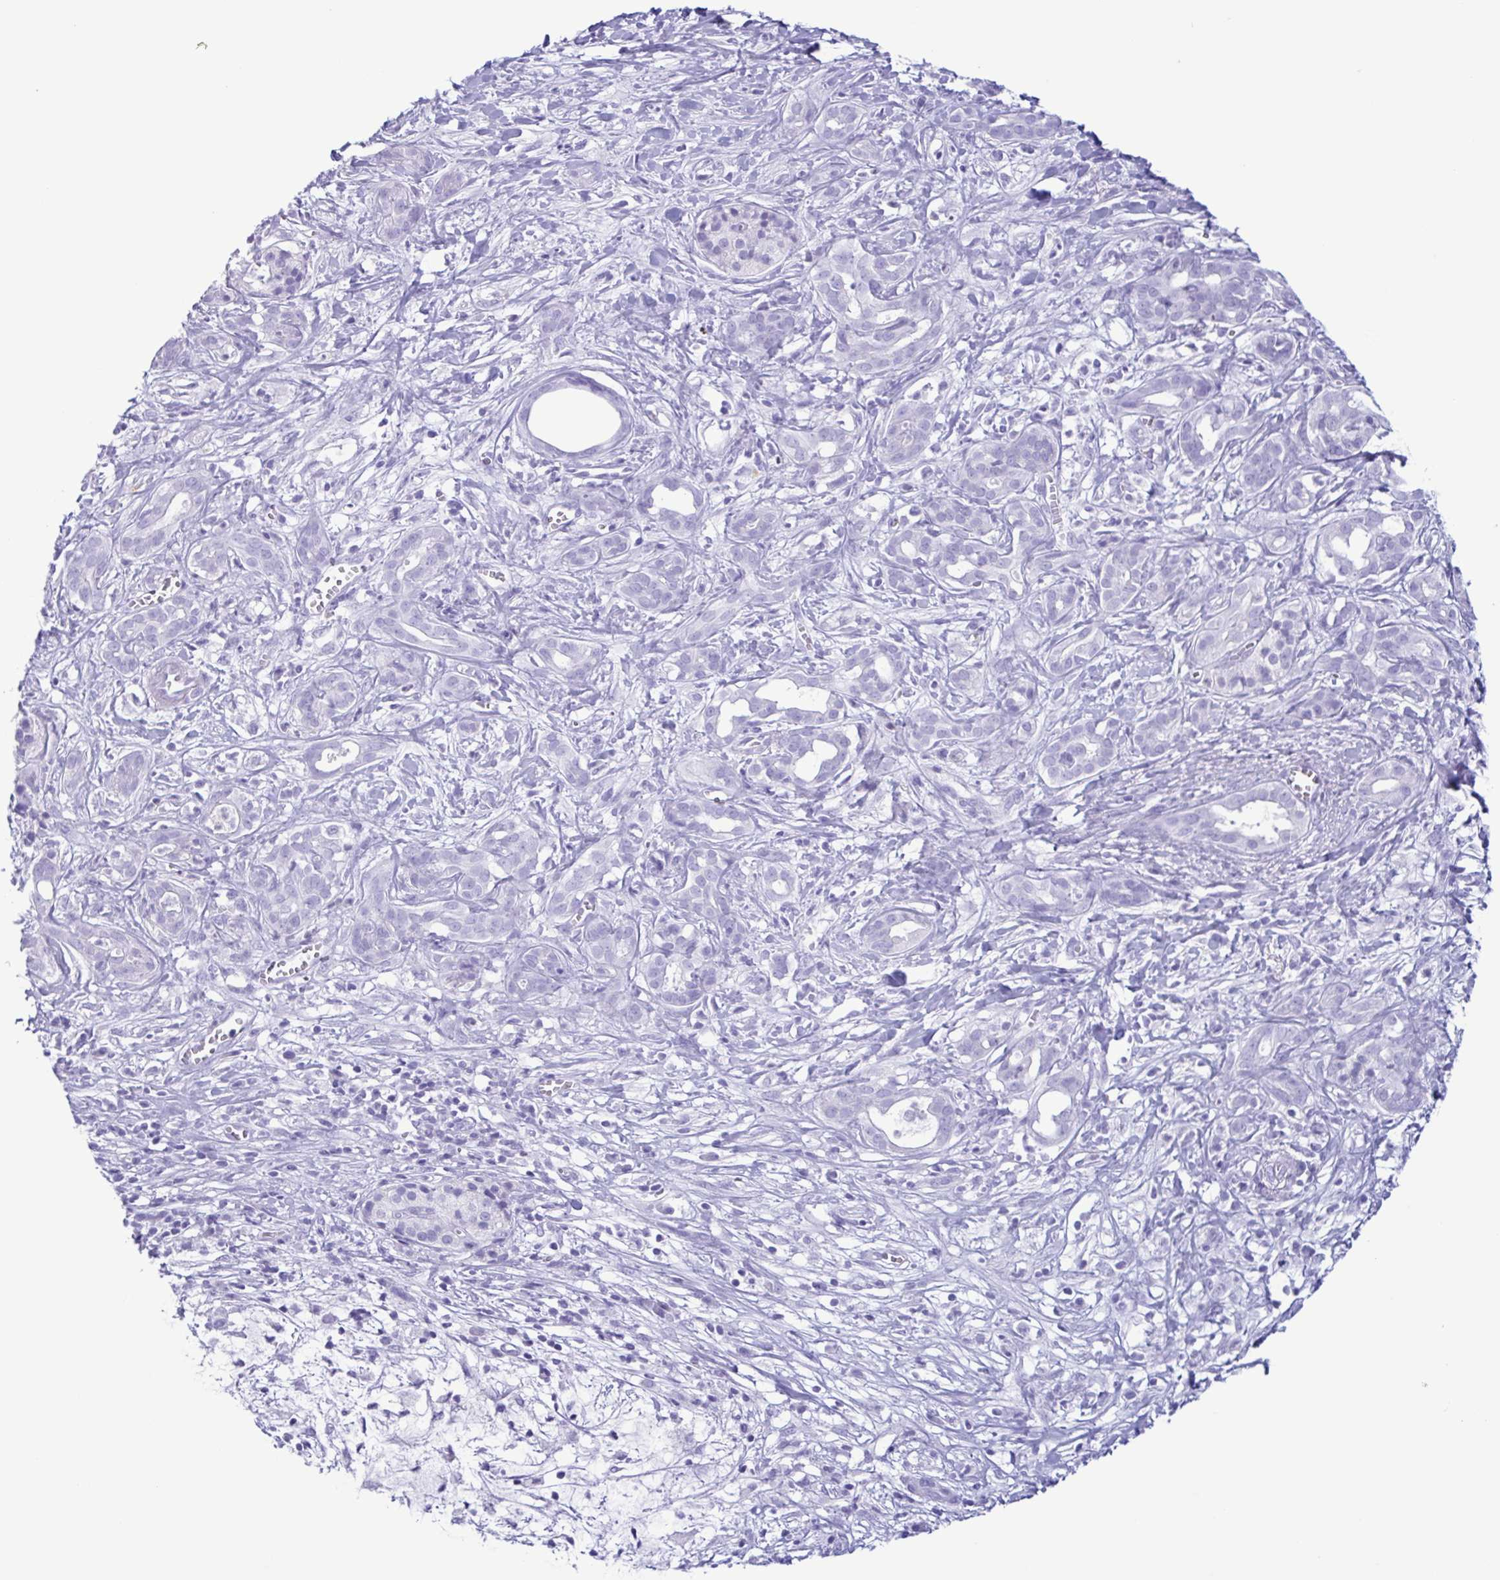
{"staining": {"intensity": "negative", "quantity": "none", "location": "none"}, "tissue": "pancreatic cancer", "cell_type": "Tumor cells", "image_type": "cancer", "snomed": [{"axis": "morphology", "description": "Adenocarcinoma, NOS"}, {"axis": "topography", "description": "Pancreas"}], "caption": "Pancreatic adenocarcinoma was stained to show a protein in brown. There is no significant expression in tumor cells.", "gene": "LTF", "patient": {"sex": "male", "age": 61}}